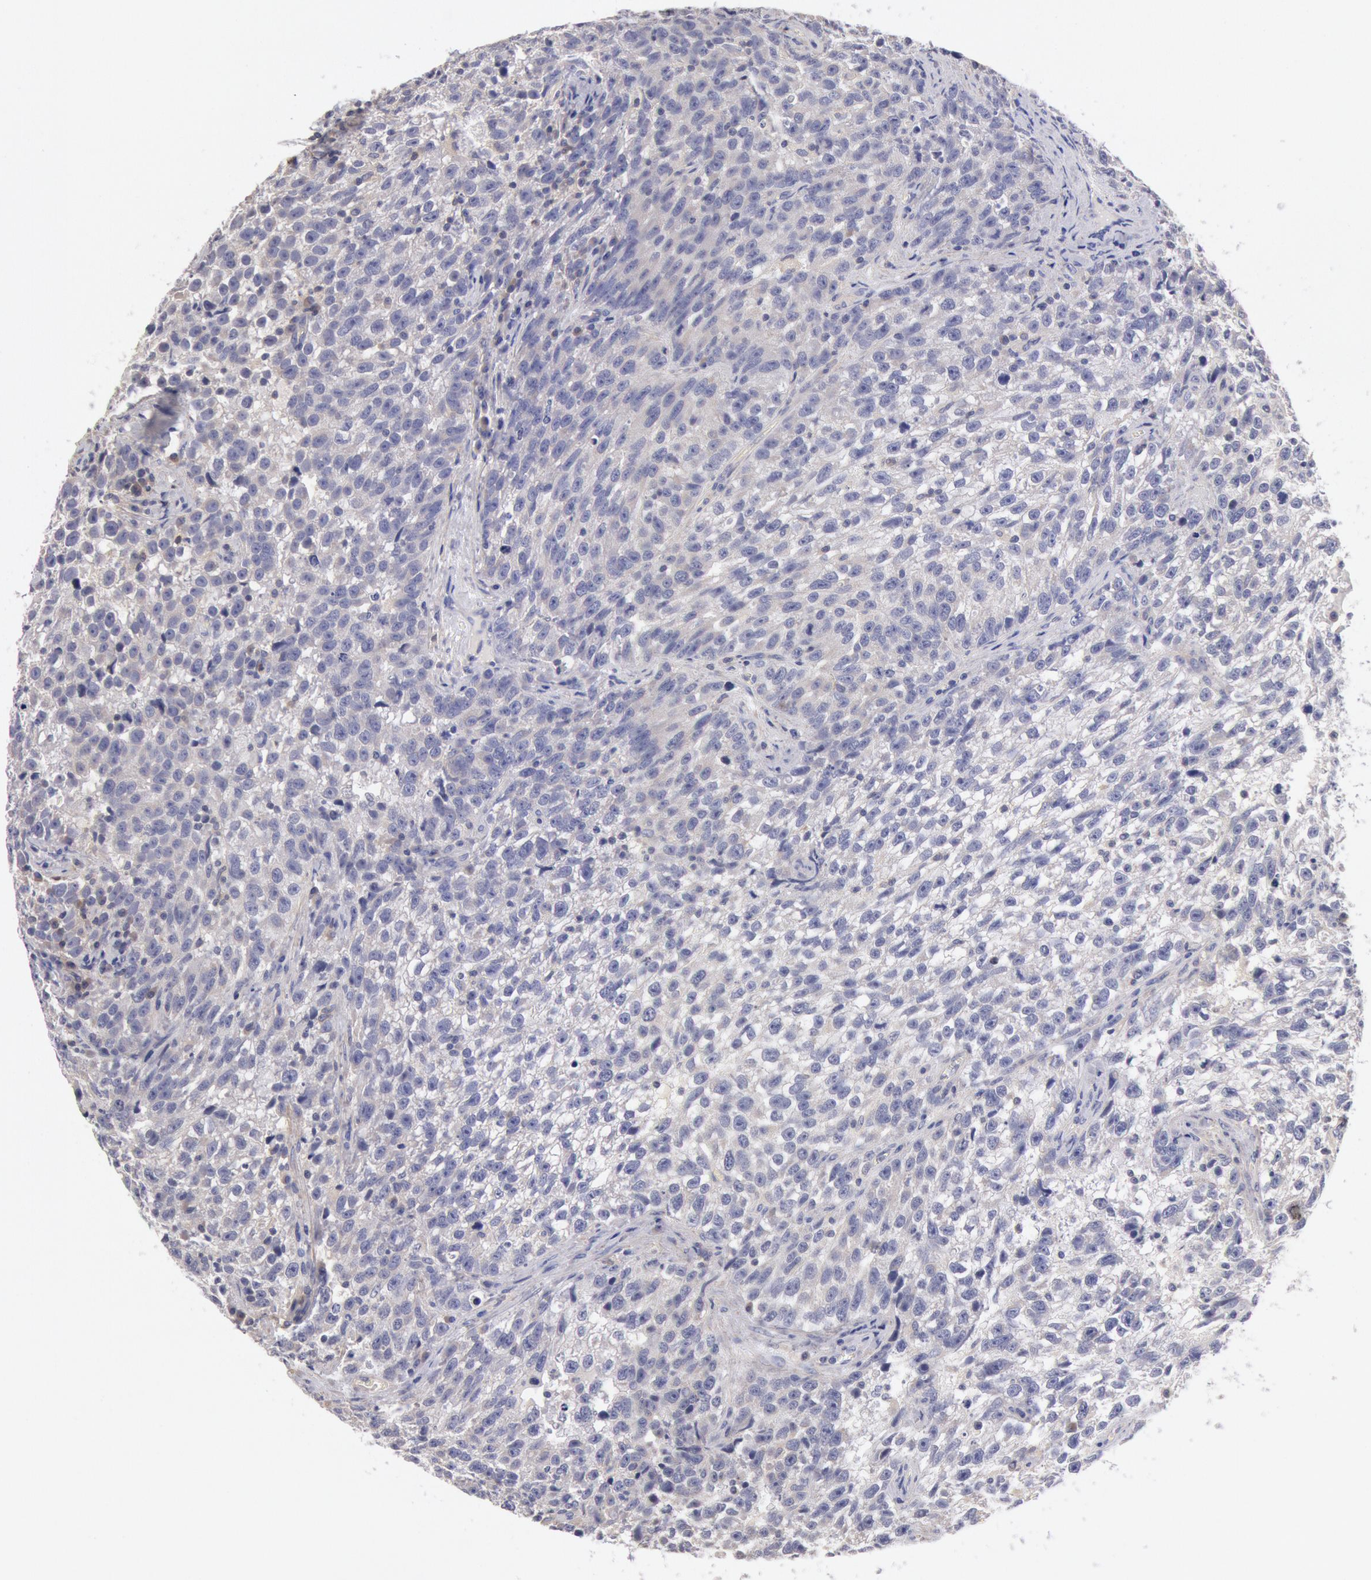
{"staining": {"intensity": "negative", "quantity": "none", "location": "none"}, "tissue": "testis cancer", "cell_type": "Tumor cells", "image_type": "cancer", "snomed": [{"axis": "morphology", "description": "Seminoma, NOS"}, {"axis": "topography", "description": "Testis"}], "caption": "A micrograph of testis seminoma stained for a protein exhibits no brown staining in tumor cells. (DAB (3,3'-diaminobenzidine) immunohistochemistry (IHC) visualized using brightfield microscopy, high magnification).", "gene": "TMED8", "patient": {"sex": "male", "age": 38}}